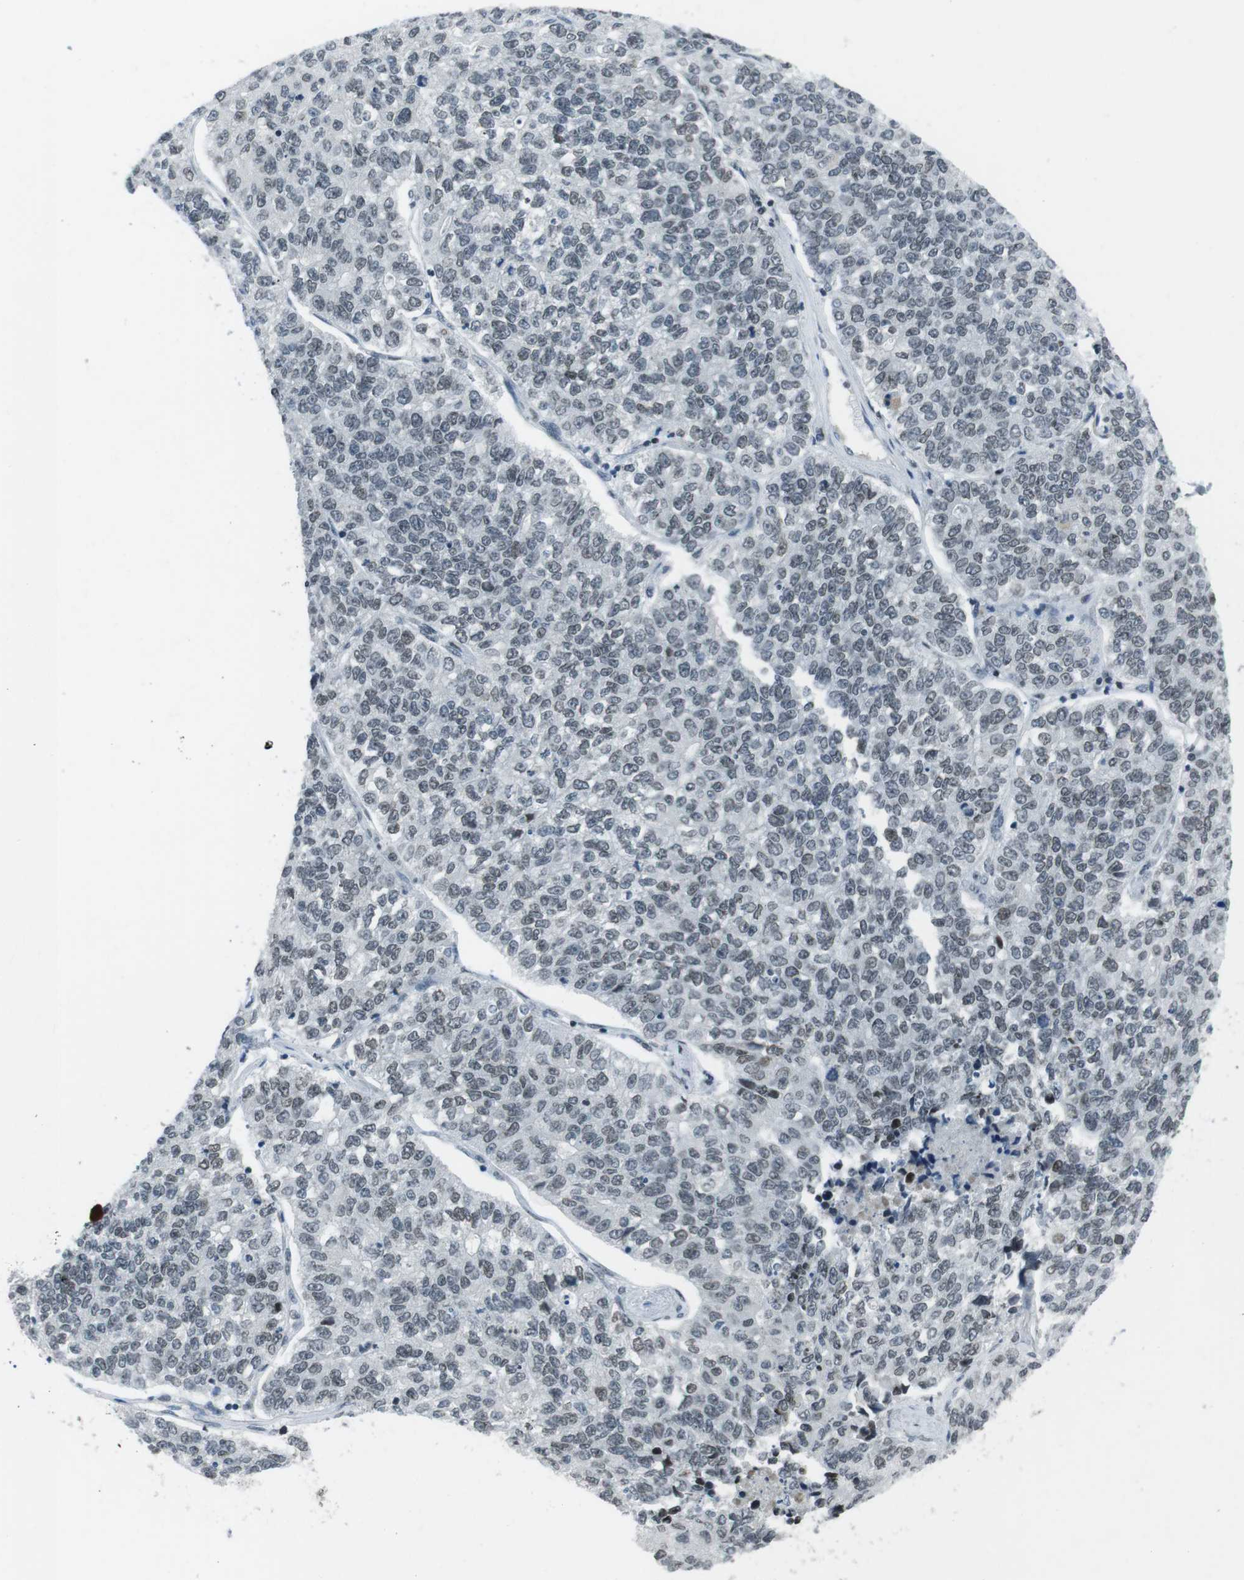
{"staining": {"intensity": "weak", "quantity": "25%-75%", "location": "cytoplasmic/membranous,nuclear"}, "tissue": "lung cancer", "cell_type": "Tumor cells", "image_type": "cancer", "snomed": [{"axis": "morphology", "description": "Adenocarcinoma, NOS"}, {"axis": "topography", "description": "Lung"}], "caption": "The photomicrograph demonstrates a brown stain indicating the presence of a protein in the cytoplasmic/membranous and nuclear of tumor cells in lung adenocarcinoma. The protein is shown in brown color, while the nuclei are stained blue.", "gene": "MAD1L1", "patient": {"sex": "male", "age": 49}}